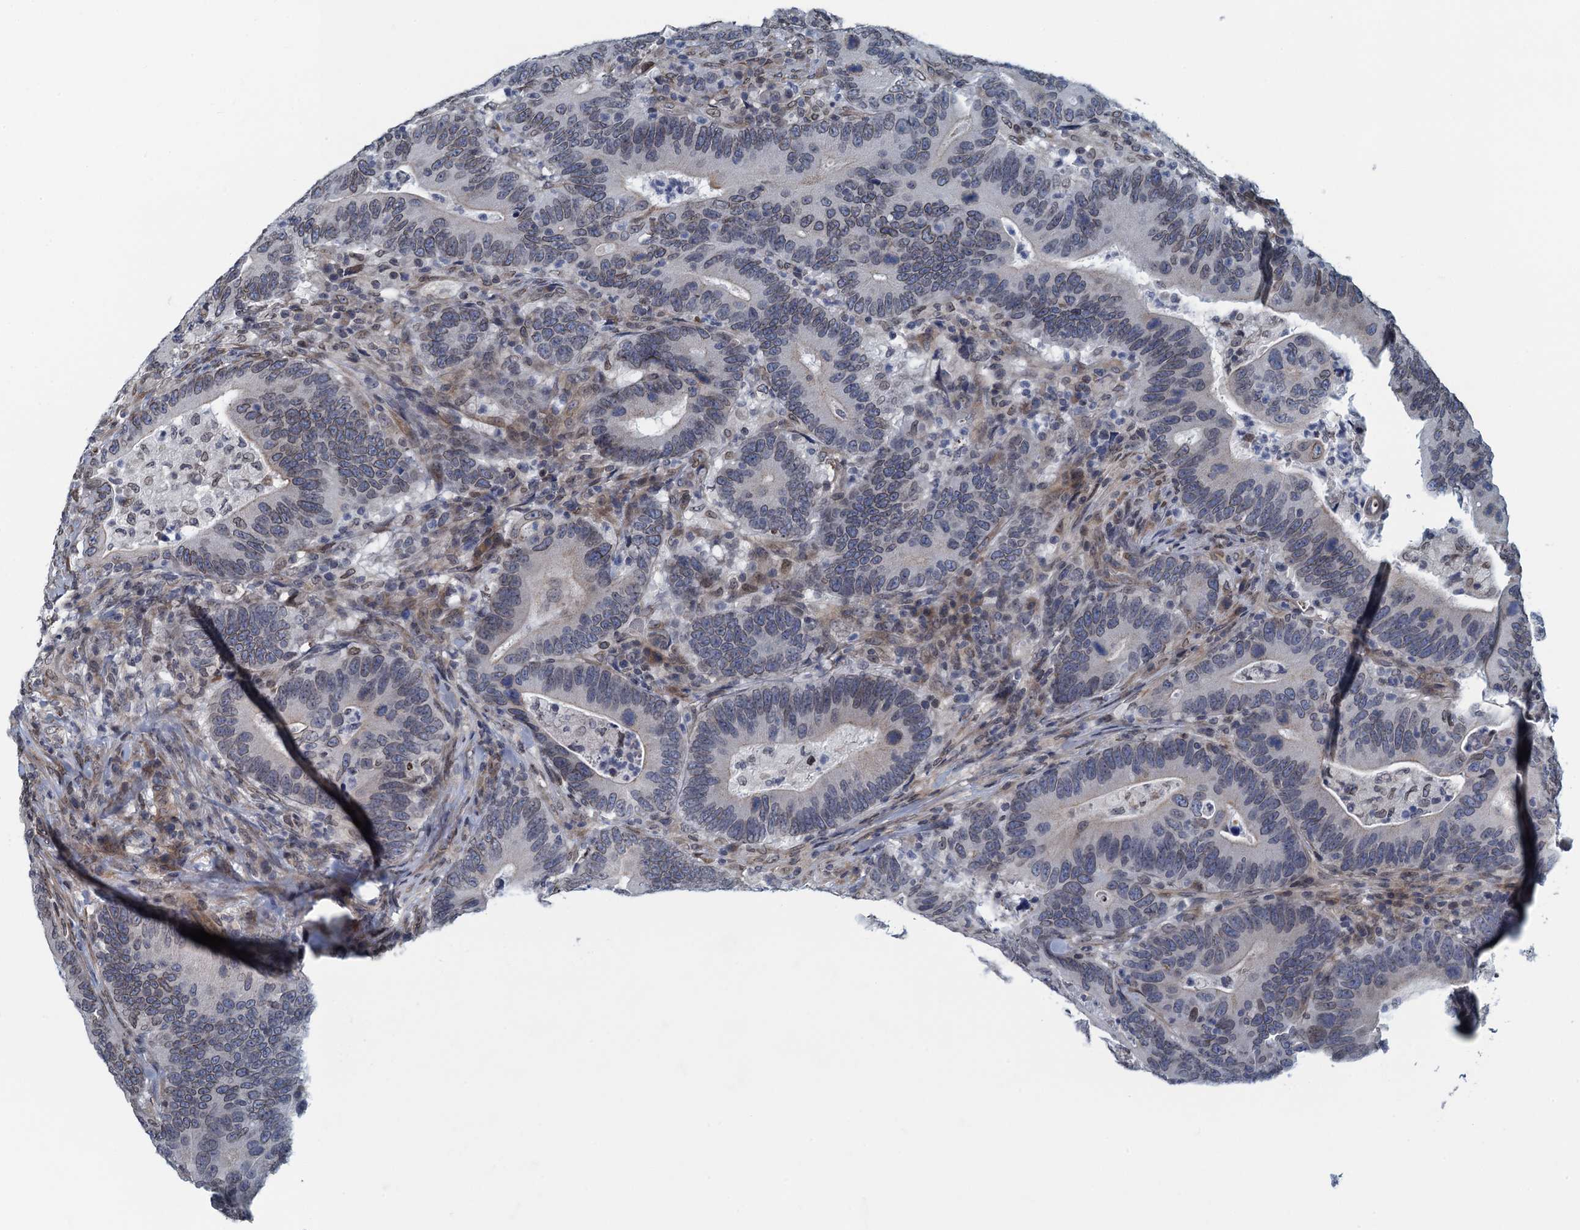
{"staining": {"intensity": "weak", "quantity": "25%-75%", "location": "cytoplasmic/membranous,nuclear"}, "tissue": "colorectal cancer", "cell_type": "Tumor cells", "image_type": "cancer", "snomed": [{"axis": "morphology", "description": "Adenocarcinoma, NOS"}, {"axis": "topography", "description": "Colon"}], "caption": "Immunohistochemical staining of colorectal adenocarcinoma exhibits low levels of weak cytoplasmic/membranous and nuclear protein staining in approximately 25%-75% of tumor cells.", "gene": "CCDC34", "patient": {"sex": "female", "age": 66}}